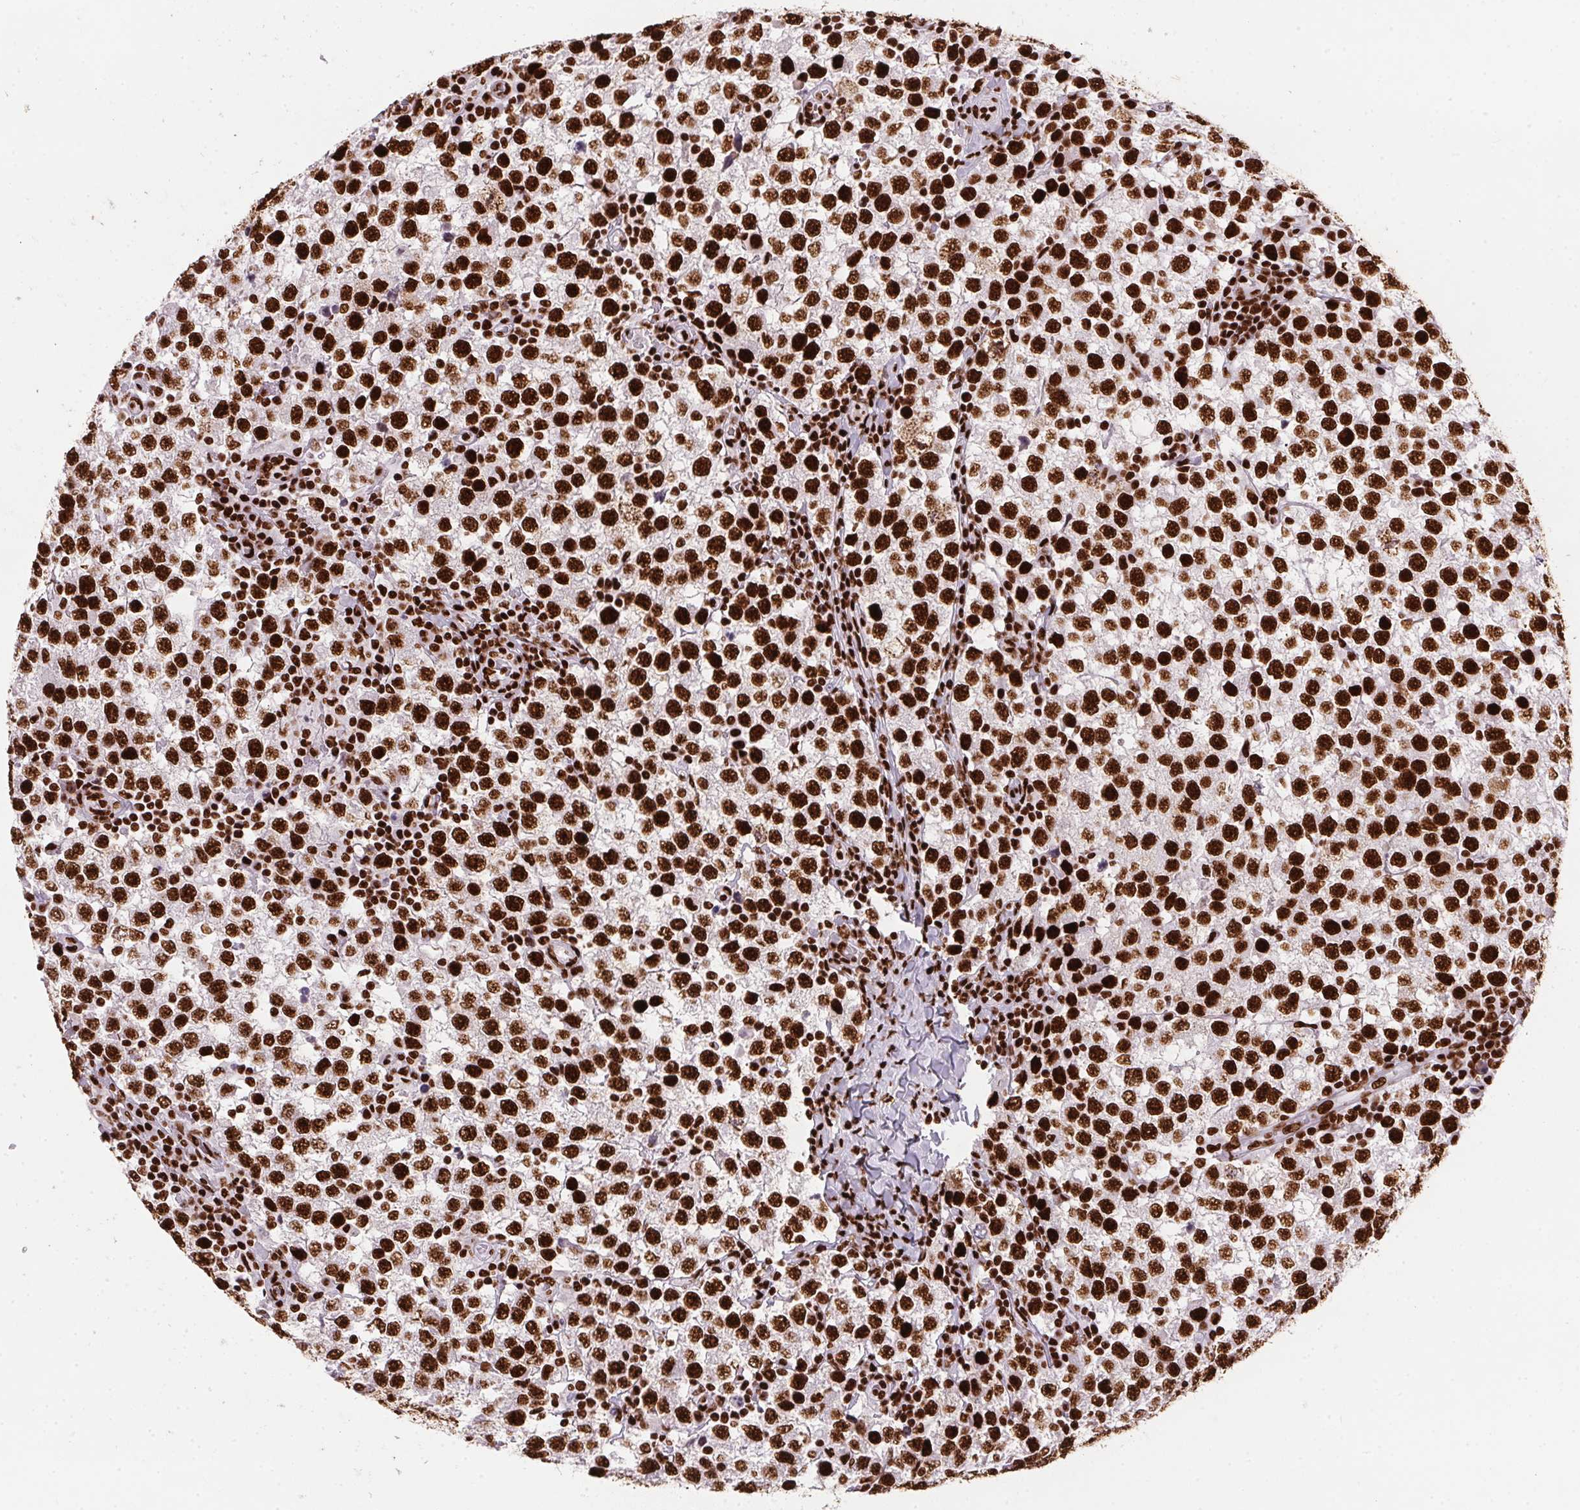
{"staining": {"intensity": "strong", "quantity": ">75%", "location": "nuclear"}, "tissue": "testis cancer", "cell_type": "Tumor cells", "image_type": "cancer", "snomed": [{"axis": "morphology", "description": "Seminoma, NOS"}, {"axis": "topography", "description": "Testis"}], "caption": "This image displays seminoma (testis) stained with immunohistochemistry (IHC) to label a protein in brown. The nuclear of tumor cells show strong positivity for the protein. Nuclei are counter-stained blue.", "gene": "PAGE3", "patient": {"sex": "male", "age": 34}}